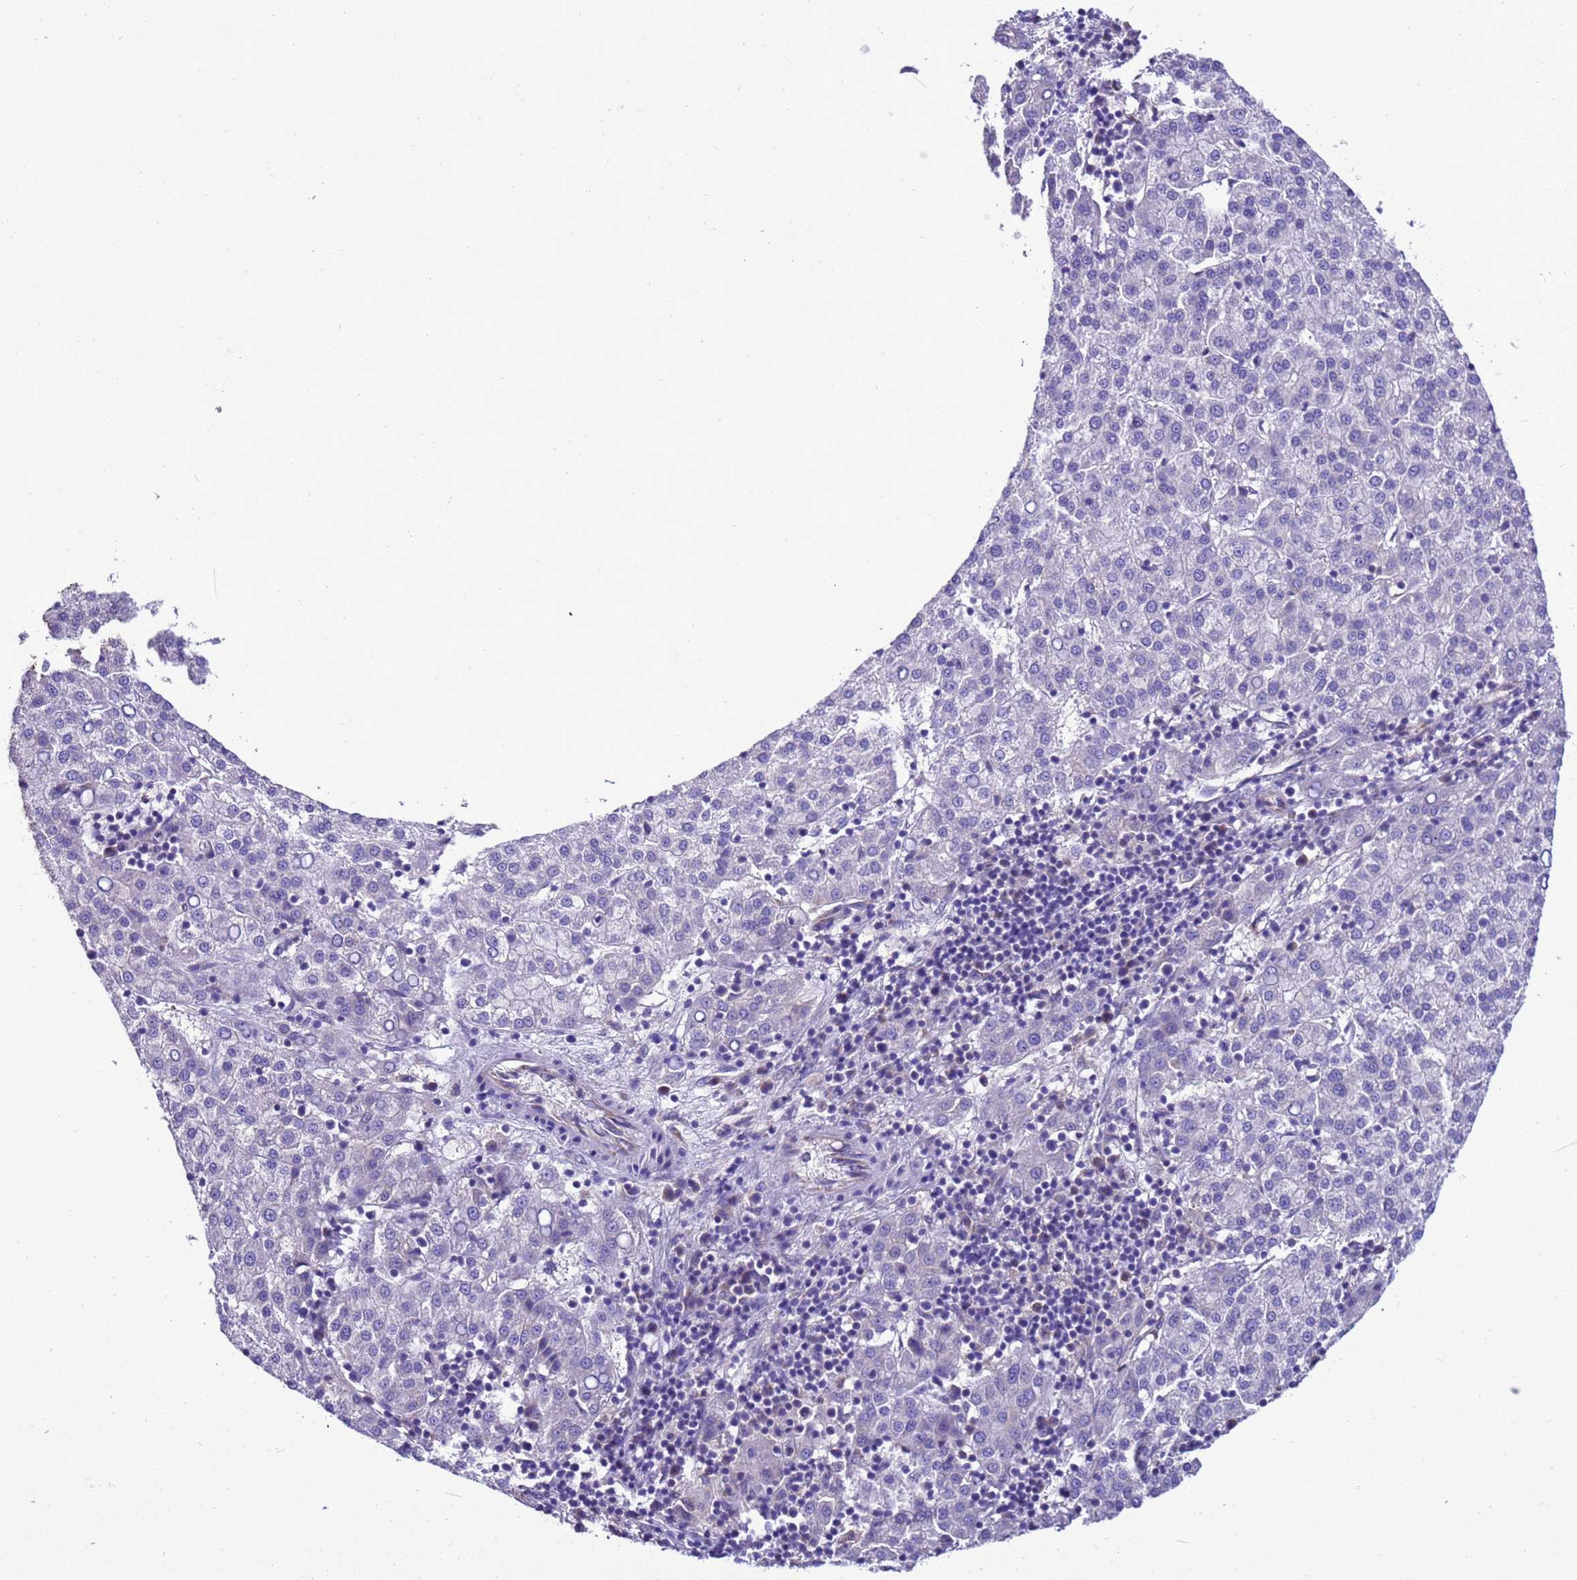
{"staining": {"intensity": "negative", "quantity": "none", "location": "none"}, "tissue": "liver cancer", "cell_type": "Tumor cells", "image_type": "cancer", "snomed": [{"axis": "morphology", "description": "Carcinoma, Hepatocellular, NOS"}, {"axis": "topography", "description": "Liver"}], "caption": "Micrograph shows no protein positivity in tumor cells of liver hepatocellular carcinoma tissue.", "gene": "RABEP2", "patient": {"sex": "female", "age": 58}}